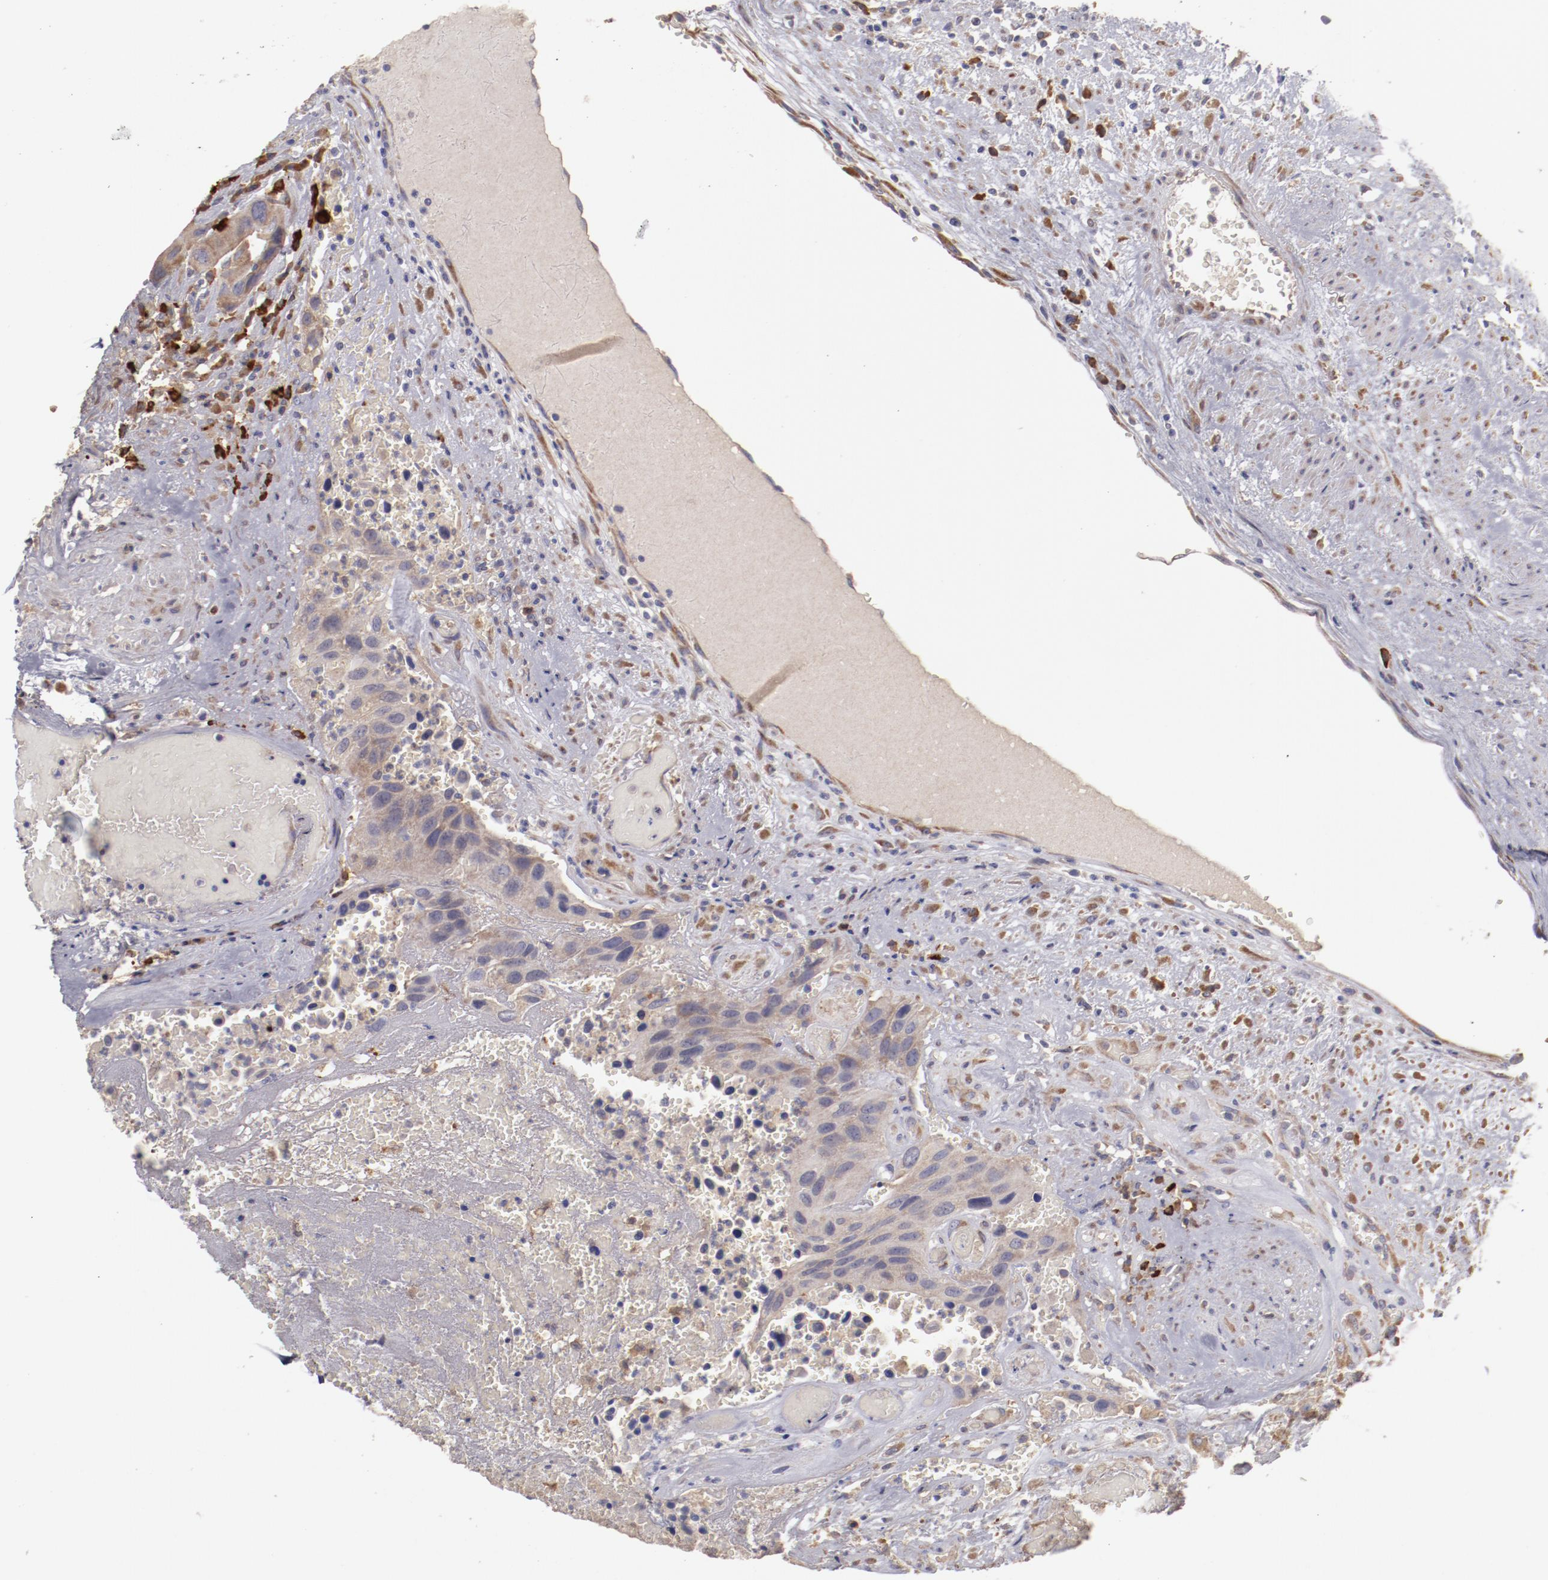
{"staining": {"intensity": "weak", "quantity": ">75%", "location": "cytoplasmic/membranous"}, "tissue": "urothelial cancer", "cell_type": "Tumor cells", "image_type": "cancer", "snomed": [{"axis": "morphology", "description": "Urothelial carcinoma, High grade"}, {"axis": "topography", "description": "Urinary bladder"}], "caption": "Human high-grade urothelial carcinoma stained for a protein (brown) reveals weak cytoplasmic/membranous positive staining in about >75% of tumor cells.", "gene": "ENTPD5", "patient": {"sex": "male", "age": 66}}